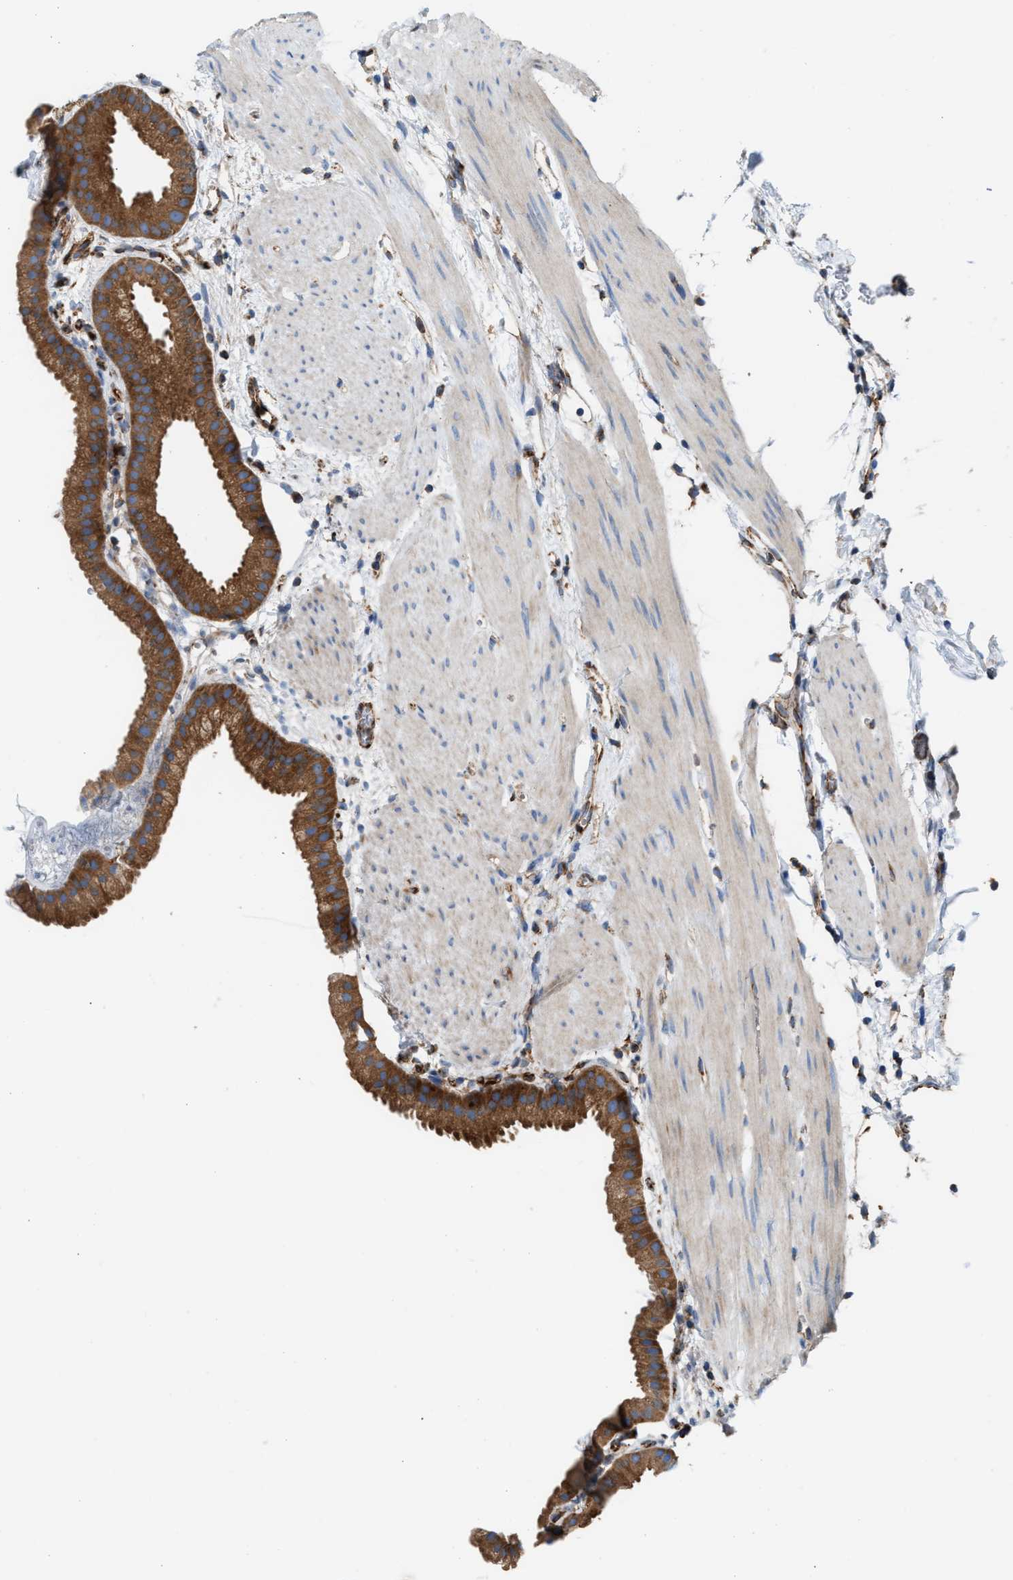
{"staining": {"intensity": "strong", "quantity": ">75%", "location": "cytoplasmic/membranous"}, "tissue": "gallbladder", "cell_type": "Glandular cells", "image_type": "normal", "snomed": [{"axis": "morphology", "description": "Normal tissue, NOS"}, {"axis": "topography", "description": "Gallbladder"}], "caption": "Immunohistochemical staining of normal gallbladder demonstrates >75% levels of strong cytoplasmic/membranous protein expression in approximately >75% of glandular cells. Immunohistochemistry (ihc) stains the protein in brown and the nuclei are stained blue.", "gene": "TBC1D15", "patient": {"sex": "female", "age": 64}}